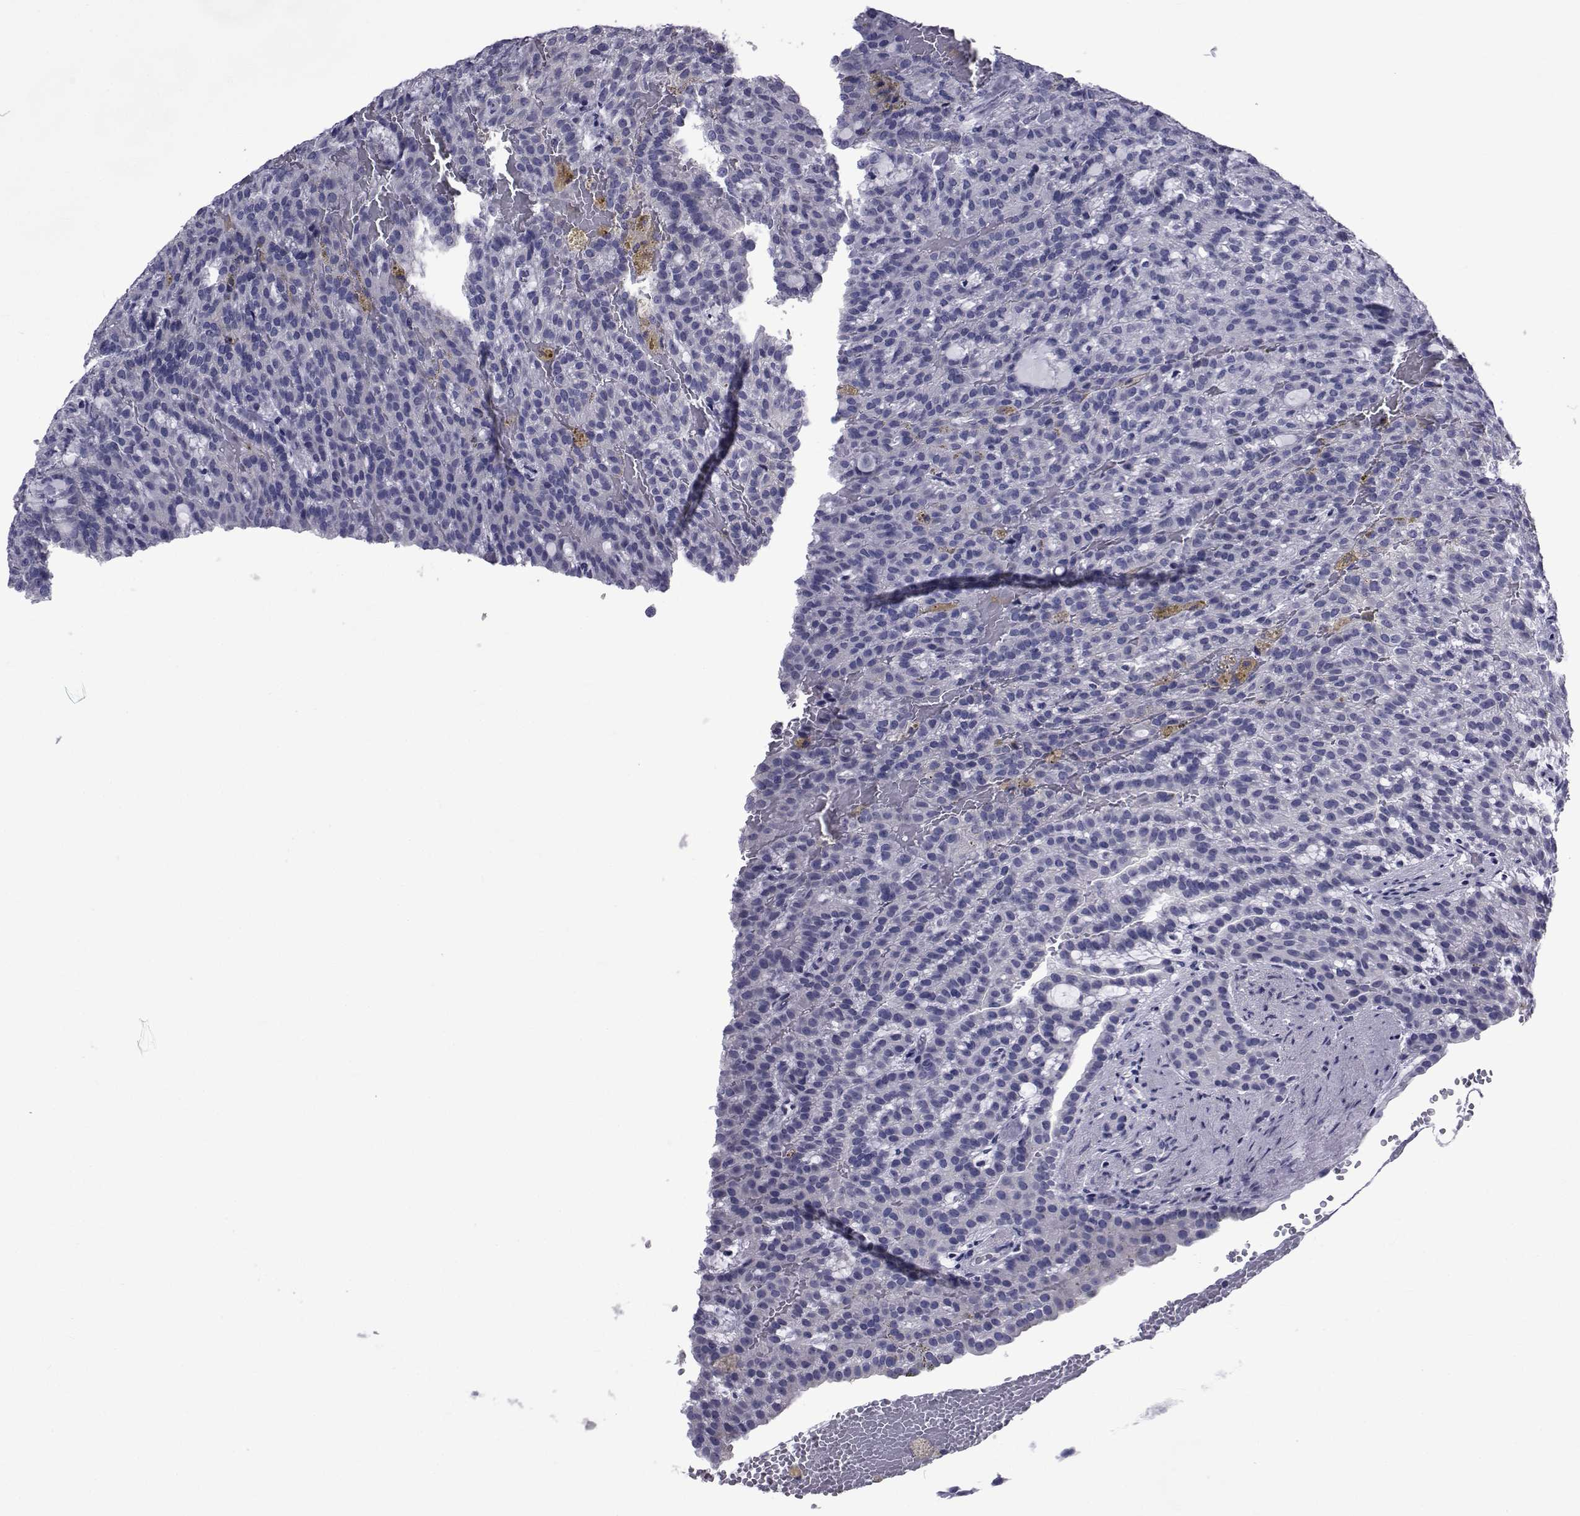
{"staining": {"intensity": "negative", "quantity": "none", "location": "none"}, "tissue": "renal cancer", "cell_type": "Tumor cells", "image_type": "cancer", "snomed": [{"axis": "morphology", "description": "Adenocarcinoma, NOS"}, {"axis": "topography", "description": "Kidney"}], "caption": "High magnification brightfield microscopy of adenocarcinoma (renal) stained with DAB (3,3'-diaminobenzidine) (brown) and counterstained with hematoxylin (blue): tumor cells show no significant expression. (DAB IHC, high magnification).", "gene": "GKAP1", "patient": {"sex": "male", "age": 63}}